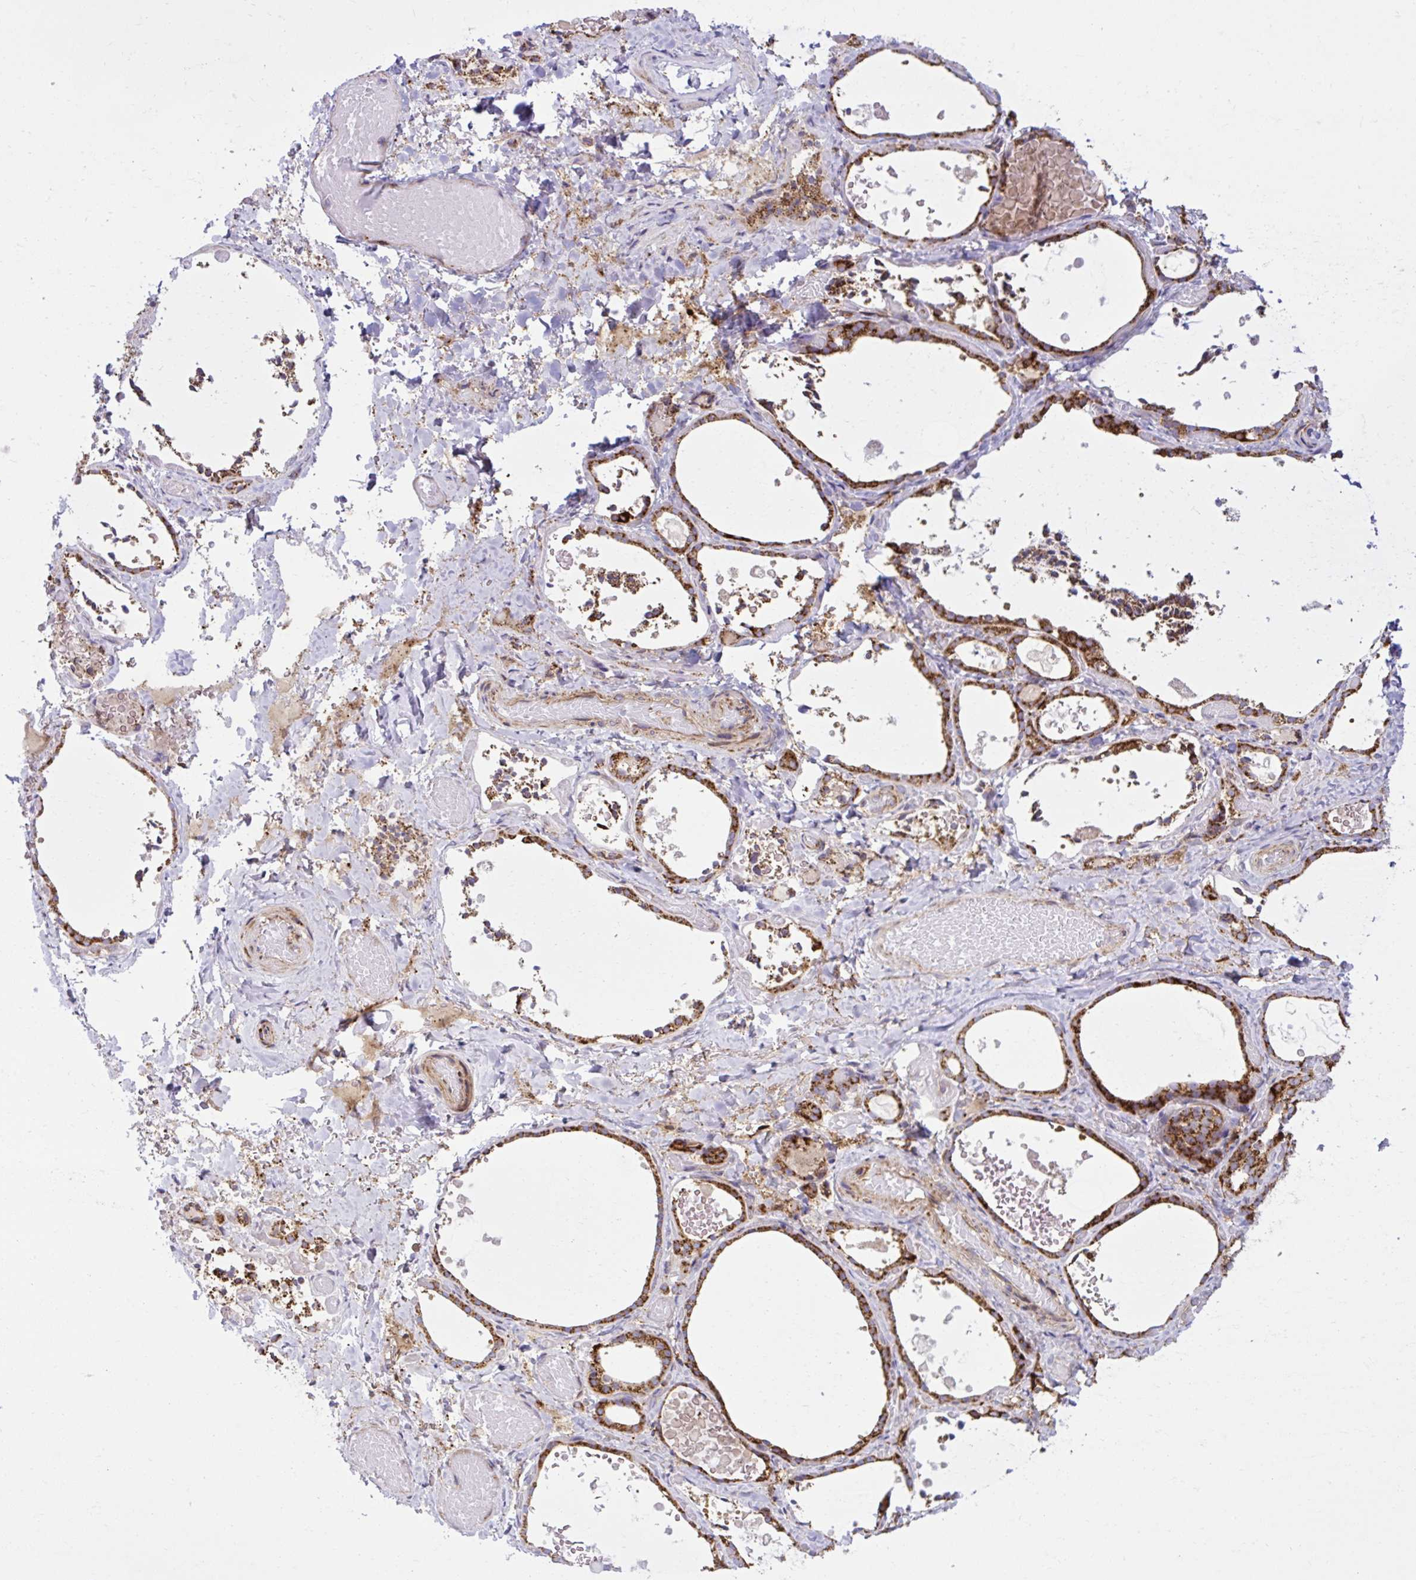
{"staining": {"intensity": "strong", "quantity": ">75%", "location": "cytoplasmic/membranous"}, "tissue": "thyroid gland", "cell_type": "Glandular cells", "image_type": "normal", "snomed": [{"axis": "morphology", "description": "Normal tissue, NOS"}, {"axis": "topography", "description": "Thyroid gland"}], "caption": "Strong cytoplasmic/membranous staining for a protein is present in about >75% of glandular cells of normal thyroid gland using immunohistochemistry.", "gene": "LIMS1", "patient": {"sex": "female", "age": 56}}